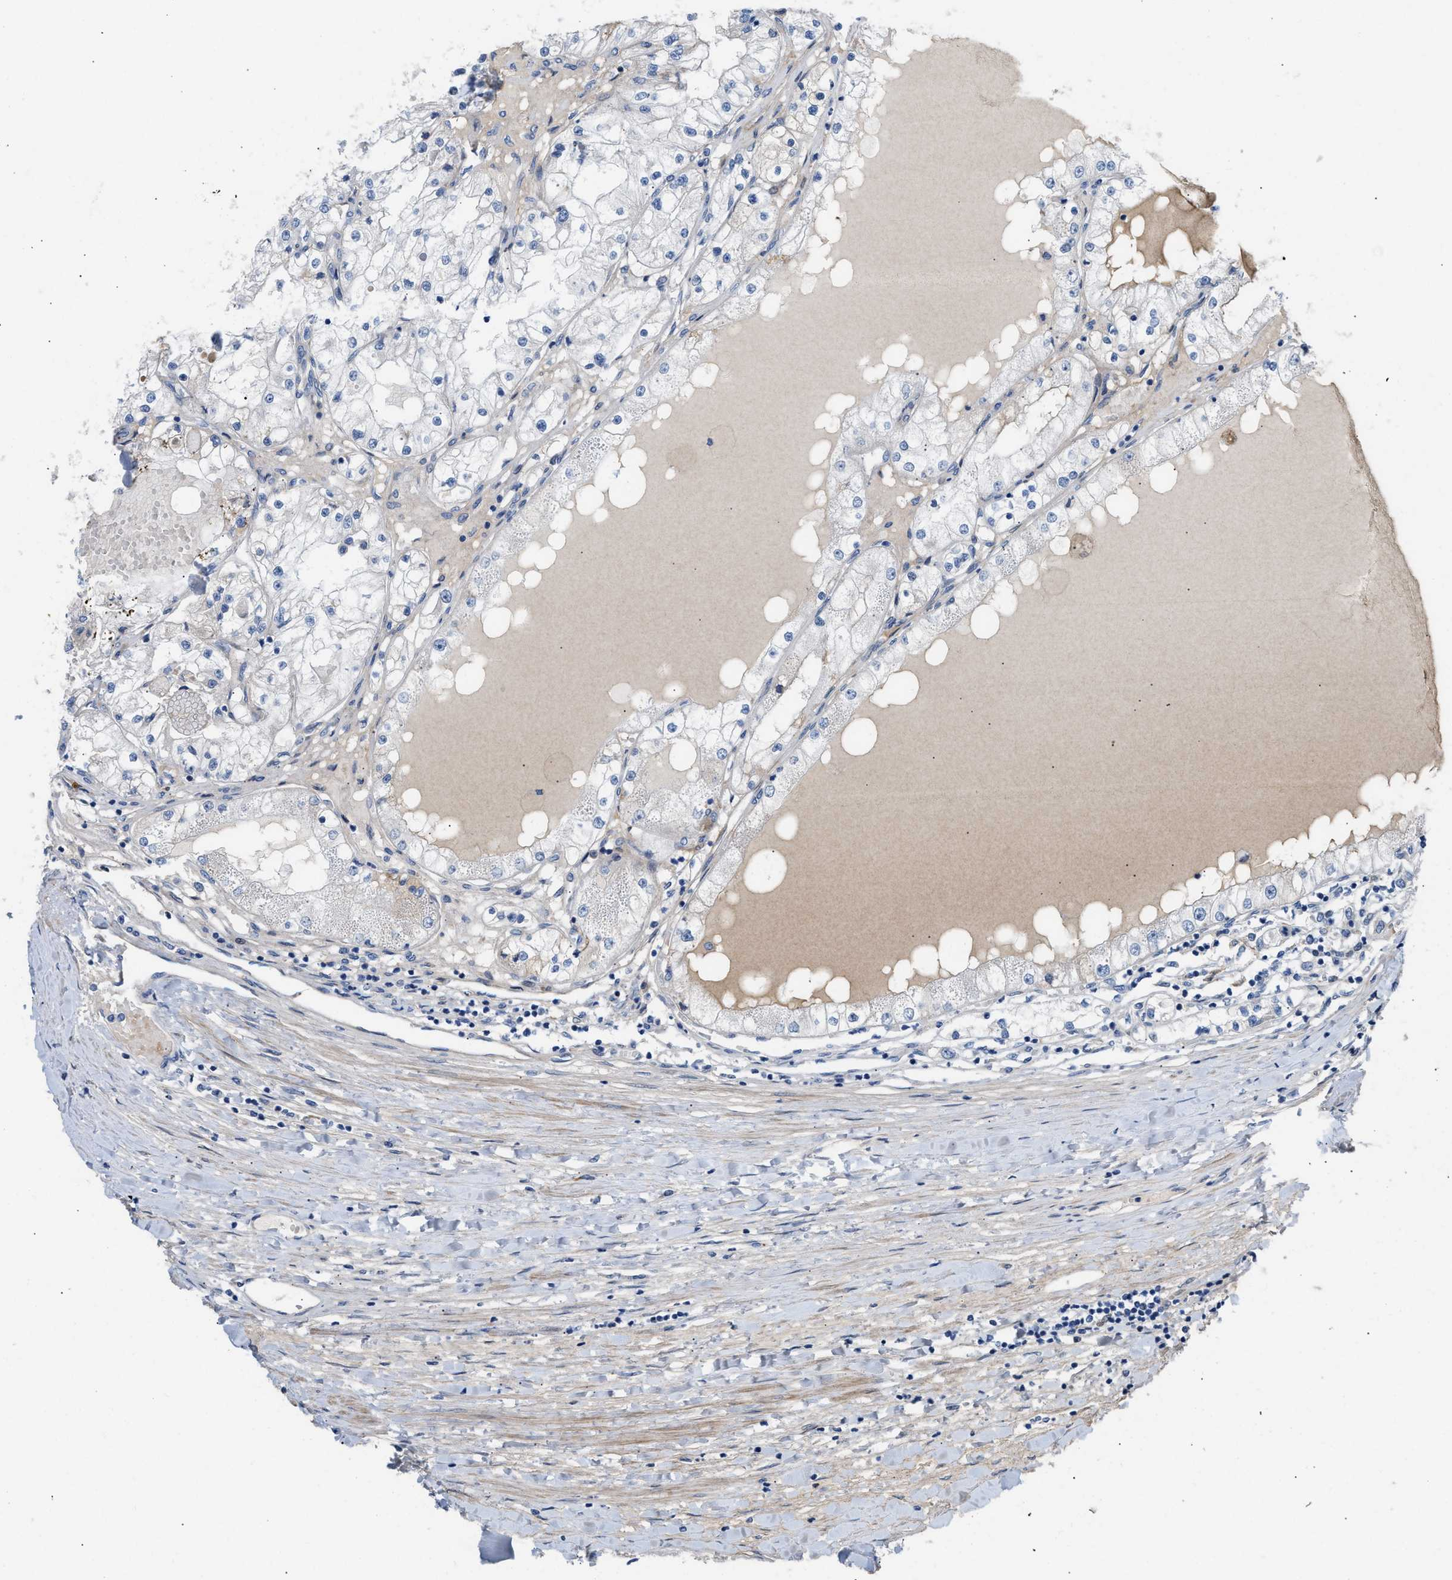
{"staining": {"intensity": "negative", "quantity": "none", "location": "none"}, "tissue": "renal cancer", "cell_type": "Tumor cells", "image_type": "cancer", "snomed": [{"axis": "morphology", "description": "Adenocarcinoma, NOS"}, {"axis": "topography", "description": "Kidney"}], "caption": "Tumor cells show no significant protein positivity in renal cancer.", "gene": "TFPI", "patient": {"sex": "male", "age": 68}}